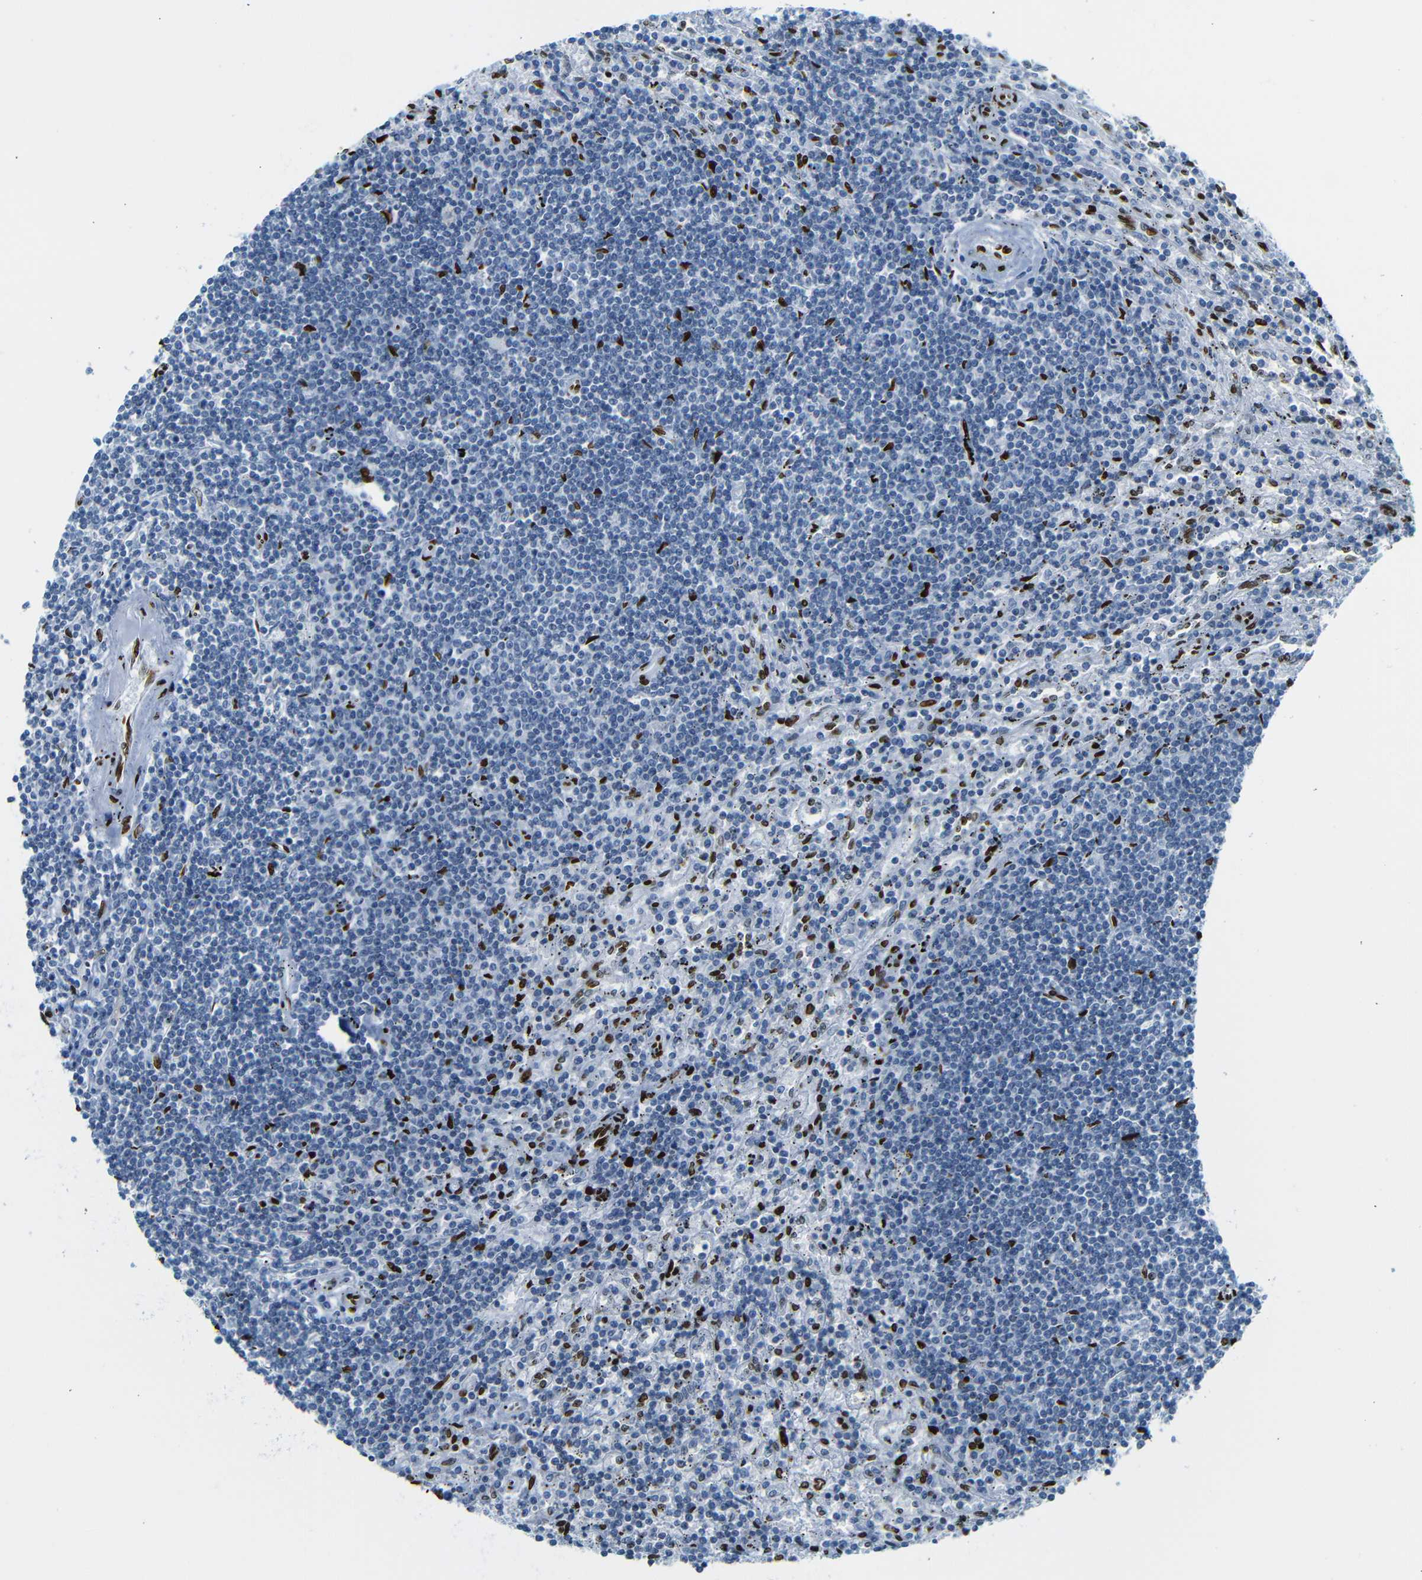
{"staining": {"intensity": "negative", "quantity": "none", "location": "none"}, "tissue": "lymphoma", "cell_type": "Tumor cells", "image_type": "cancer", "snomed": [{"axis": "morphology", "description": "Malignant lymphoma, non-Hodgkin's type, Low grade"}, {"axis": "topography", "description": "Spleen"}], "caption": "Protein analysis of lymphoma shows no significant staining in tumor cells.", "gene": "NPIPB15", "patient": {"sex": "male", "age": 76}}